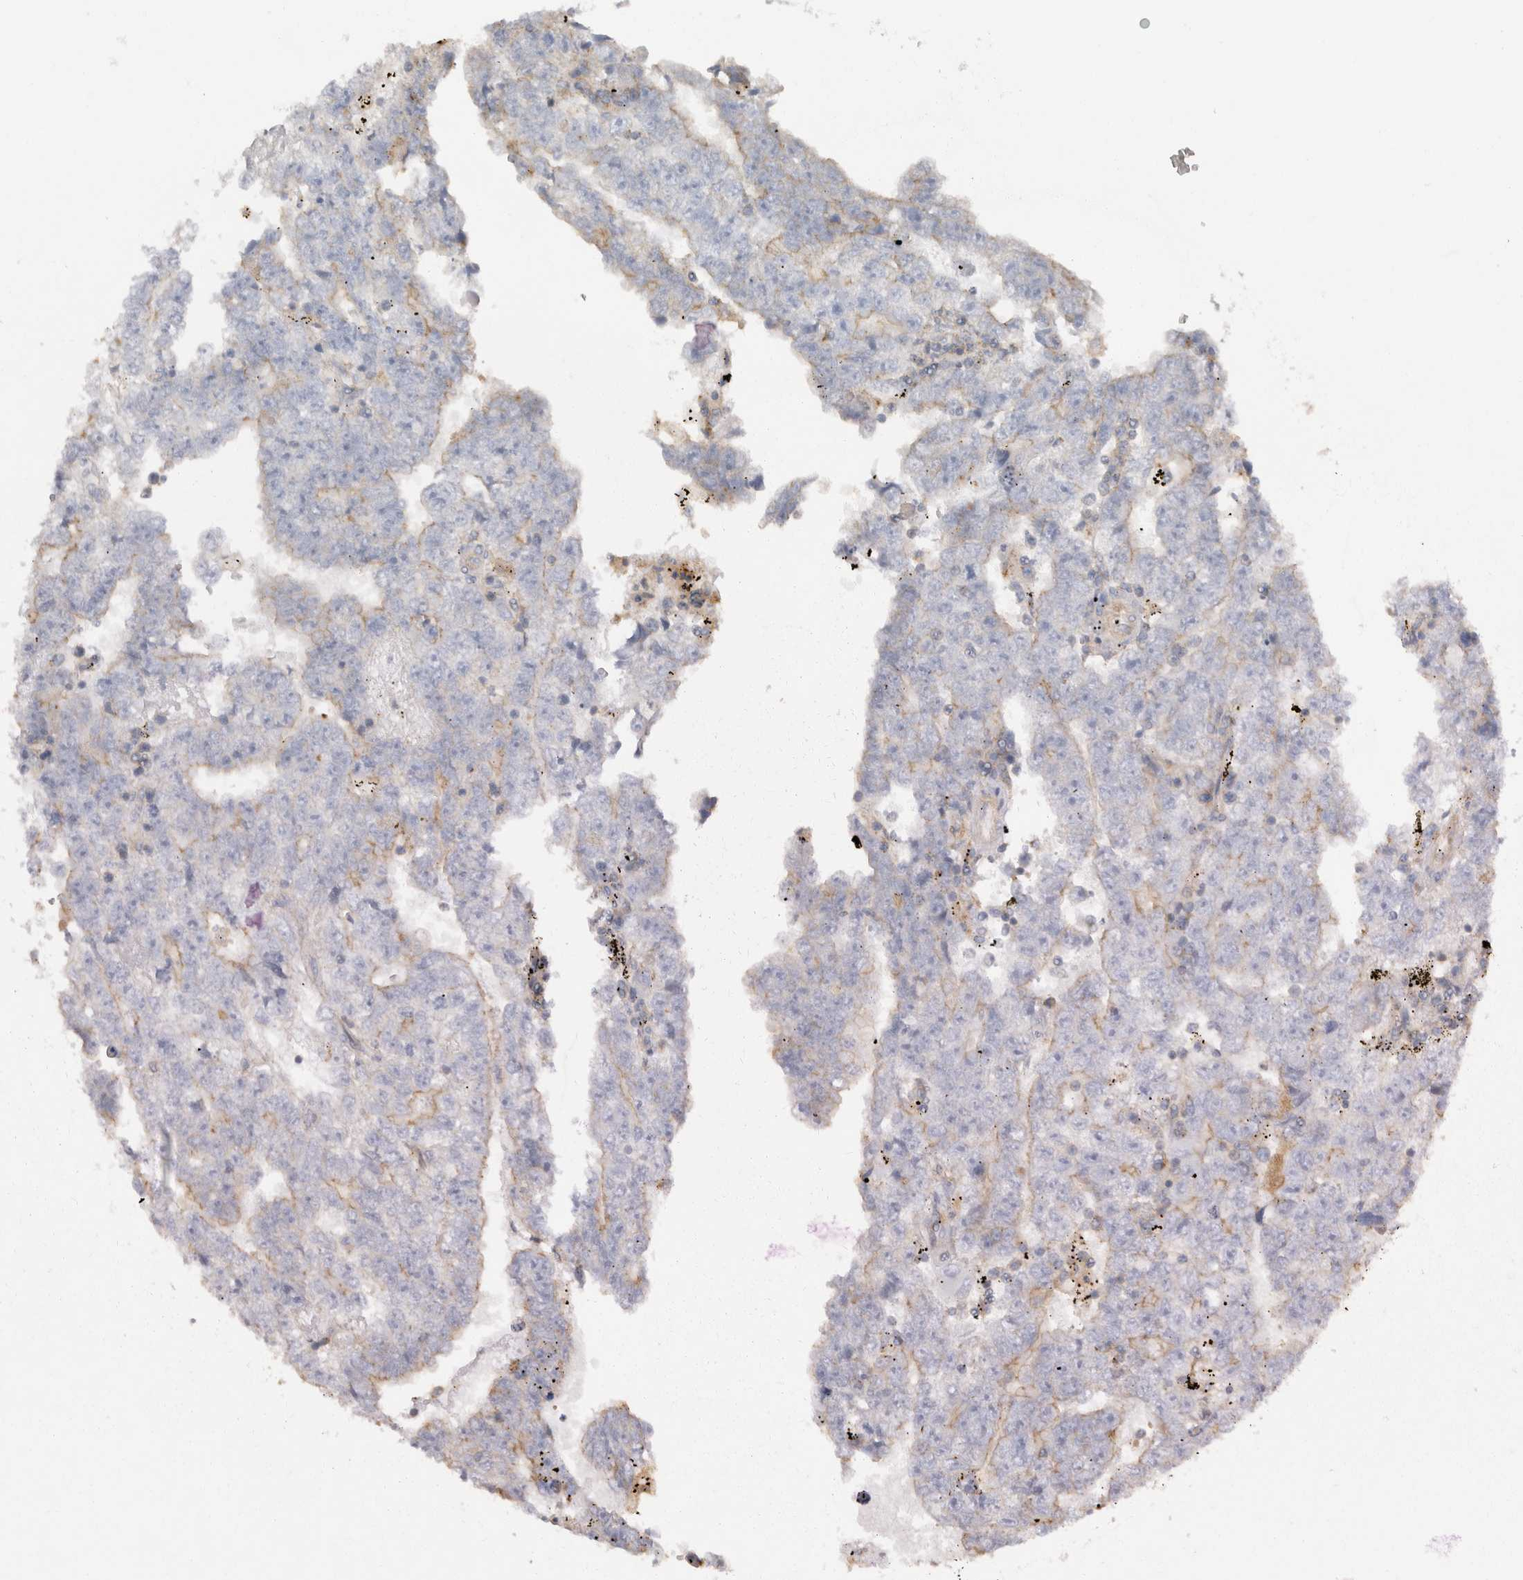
{"staining": {"intensity": "negative", "quantity": "none", "location": "none"}, "tissue": "testis cancer", "cell_type": "Tumor cells", "image_type": "cancer", "snomed": [{"axis": "morphology", "description": "Carcinoma, Embryonal, NOS"}, {"axis": "topography", "description": "Testis"}], "caption": "High magnification brightfield microscopy of embryonal carcinoma (testis) stained with DAB (brown) and counterstained with hematoxylin (blue): tumor cells show no significant staining. Nuclei are stained in blue.", "gene": "CHMP6", "patient": {"sex": "male", "age": 25}}